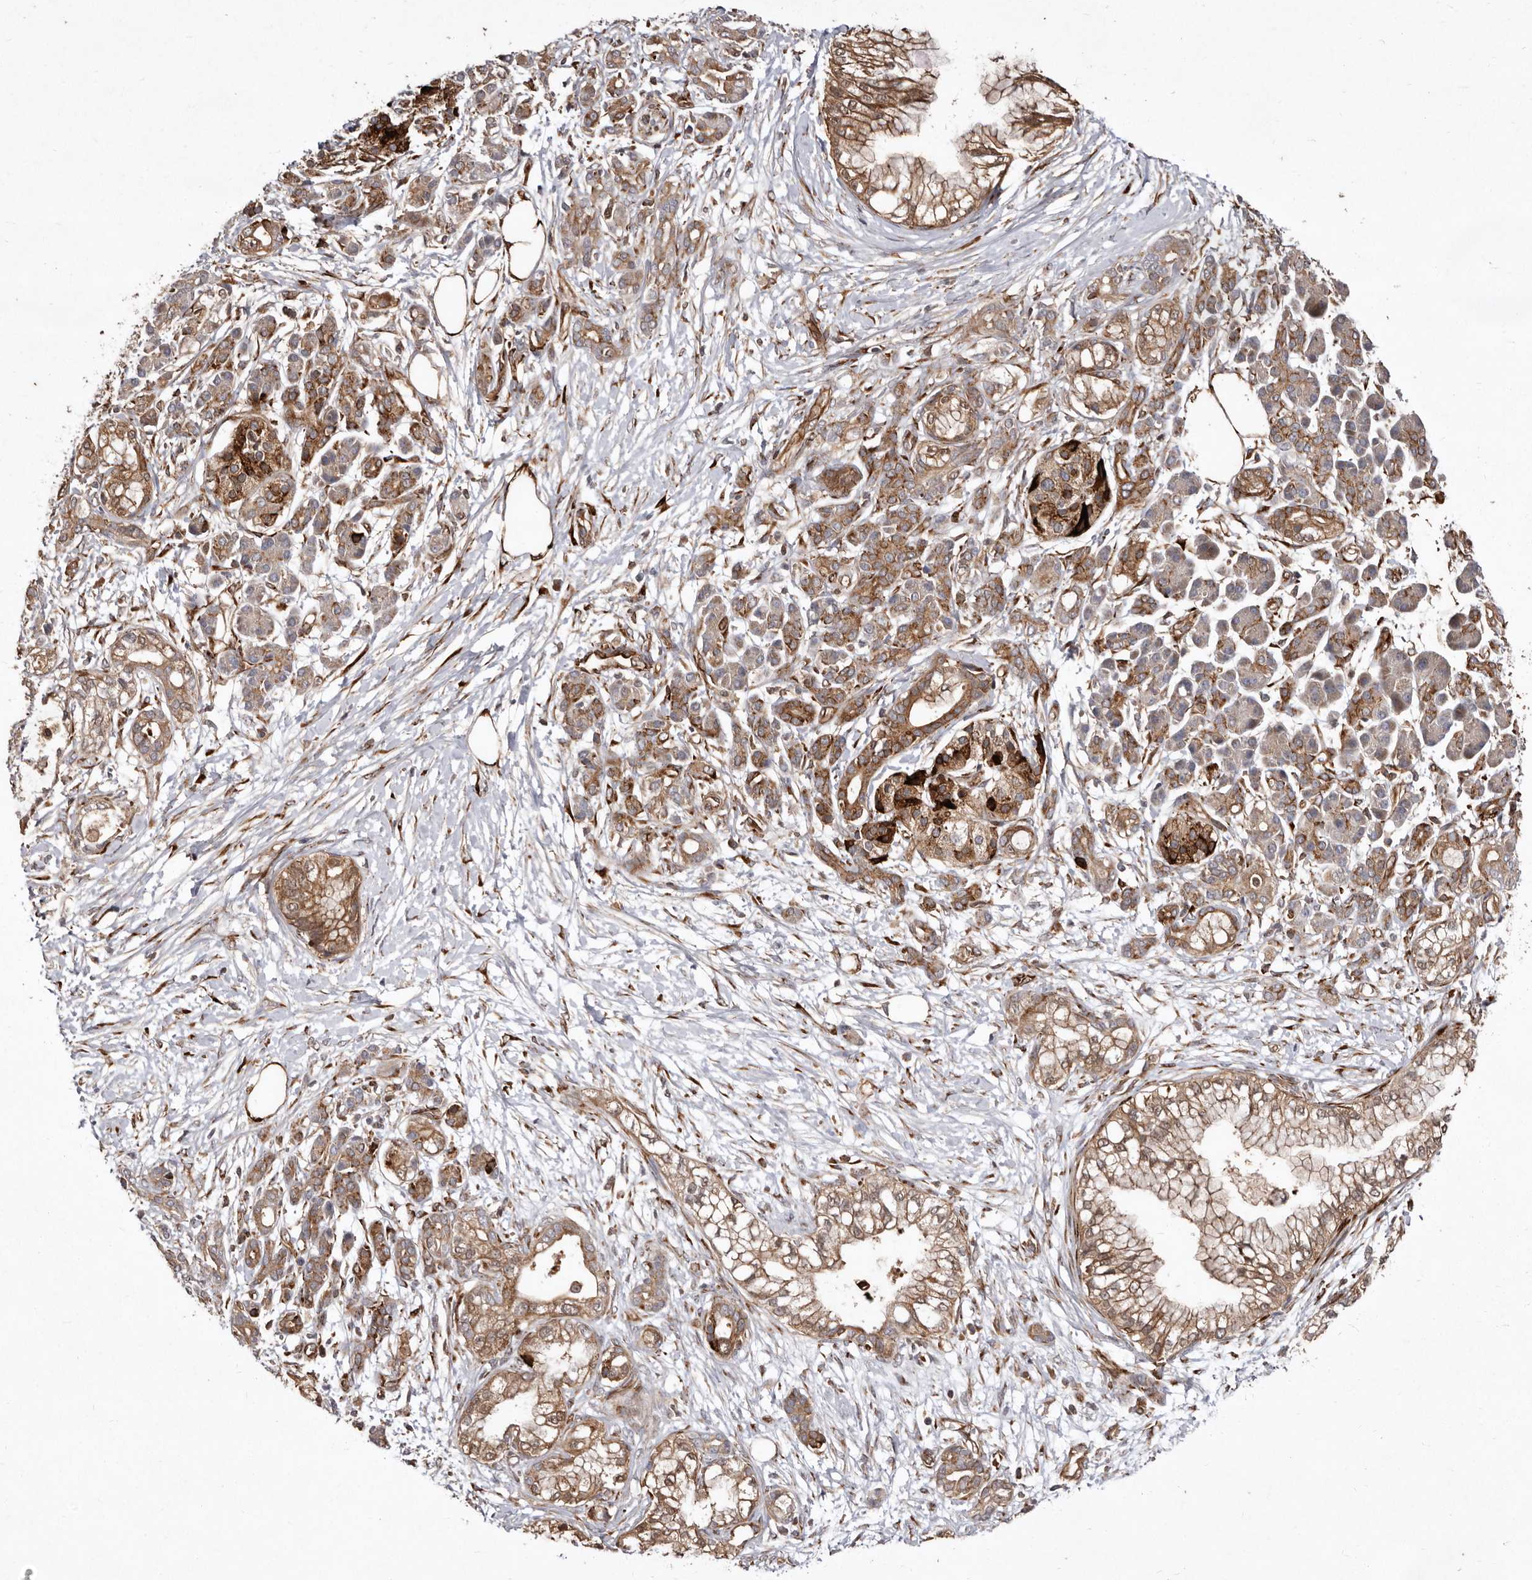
{"staining": {"intensity": "moderate", "quantity": ">75%", "location": "cytoplasmic/membranous"}, "tissue": "pancreatic cancer", "cell_type": "Tumor cells", "image_type": "cancer", "snomed": [{"axis": "morphology", "description": "Adenocarcinoma, NOS"}, {"axis": "topography", "description": "Pancreas"}], "caption": "Tumor cells show medium levels of moderate cytoplasmic/membranous staining in approximately >75% of cells in pancreatic cancer.", "gene": "FLAD1", "patient": {"sex": "male", "age": 68}}